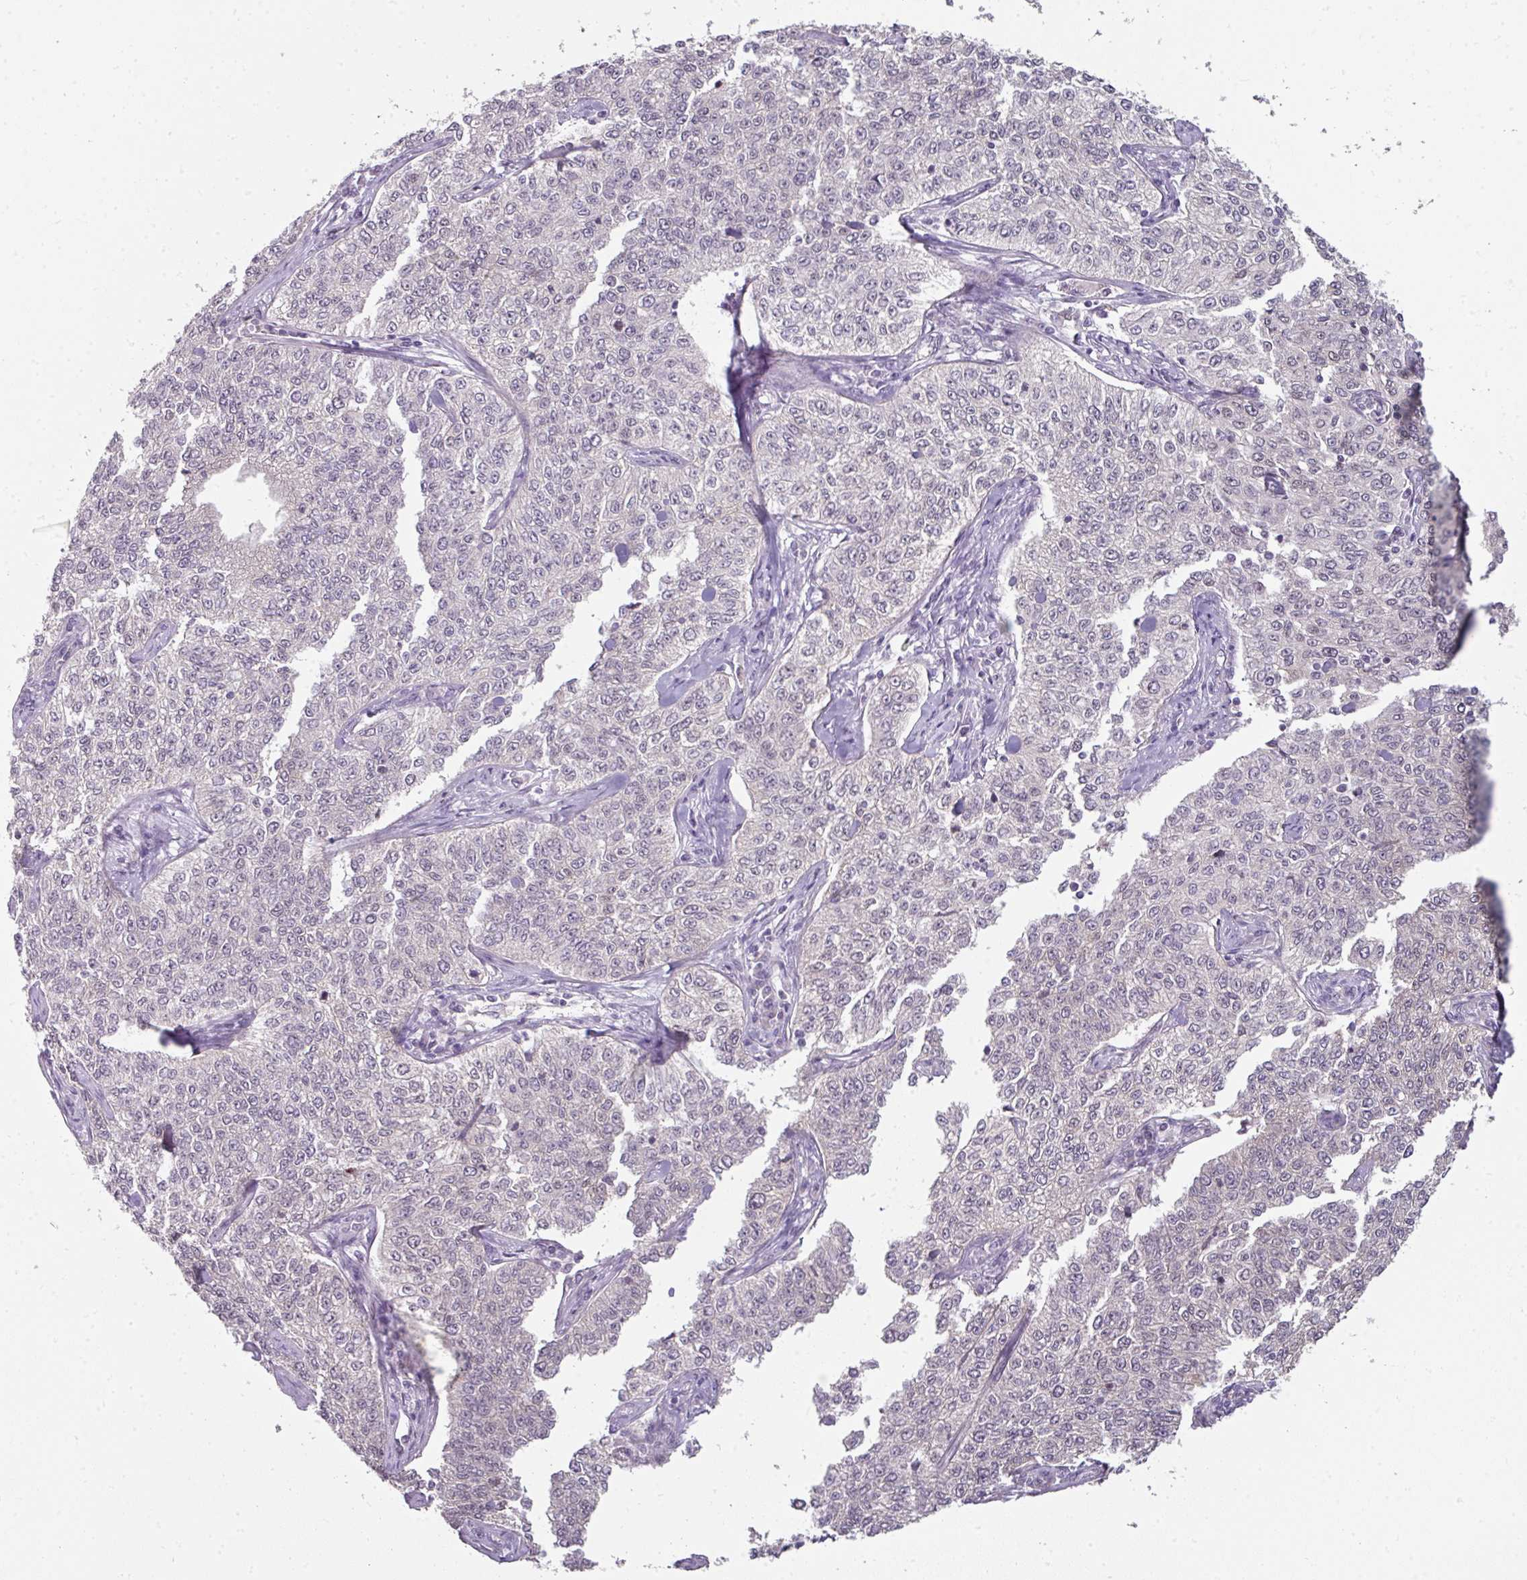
{"staining": {"intensity": "negative", "quantity": "none", "location": "none"}, "tissue": "cervical cancer", "cell_type": "Tumor cells", "image_type": "cancer", "snomed": [{"axis": "morphology", "description": "Squamous cell carcinoma, NOS"}, {"axis": "topography", "description": "Cervix"}], "caption": "IHC of human cervical cancer (squamous cell carcinoma) exhibits no positivity in tumor cells. (IHC, brightfield microscopy, high magnification).", "gene": "C19orf33", "patient": {"sex": "female", "age": 35}}